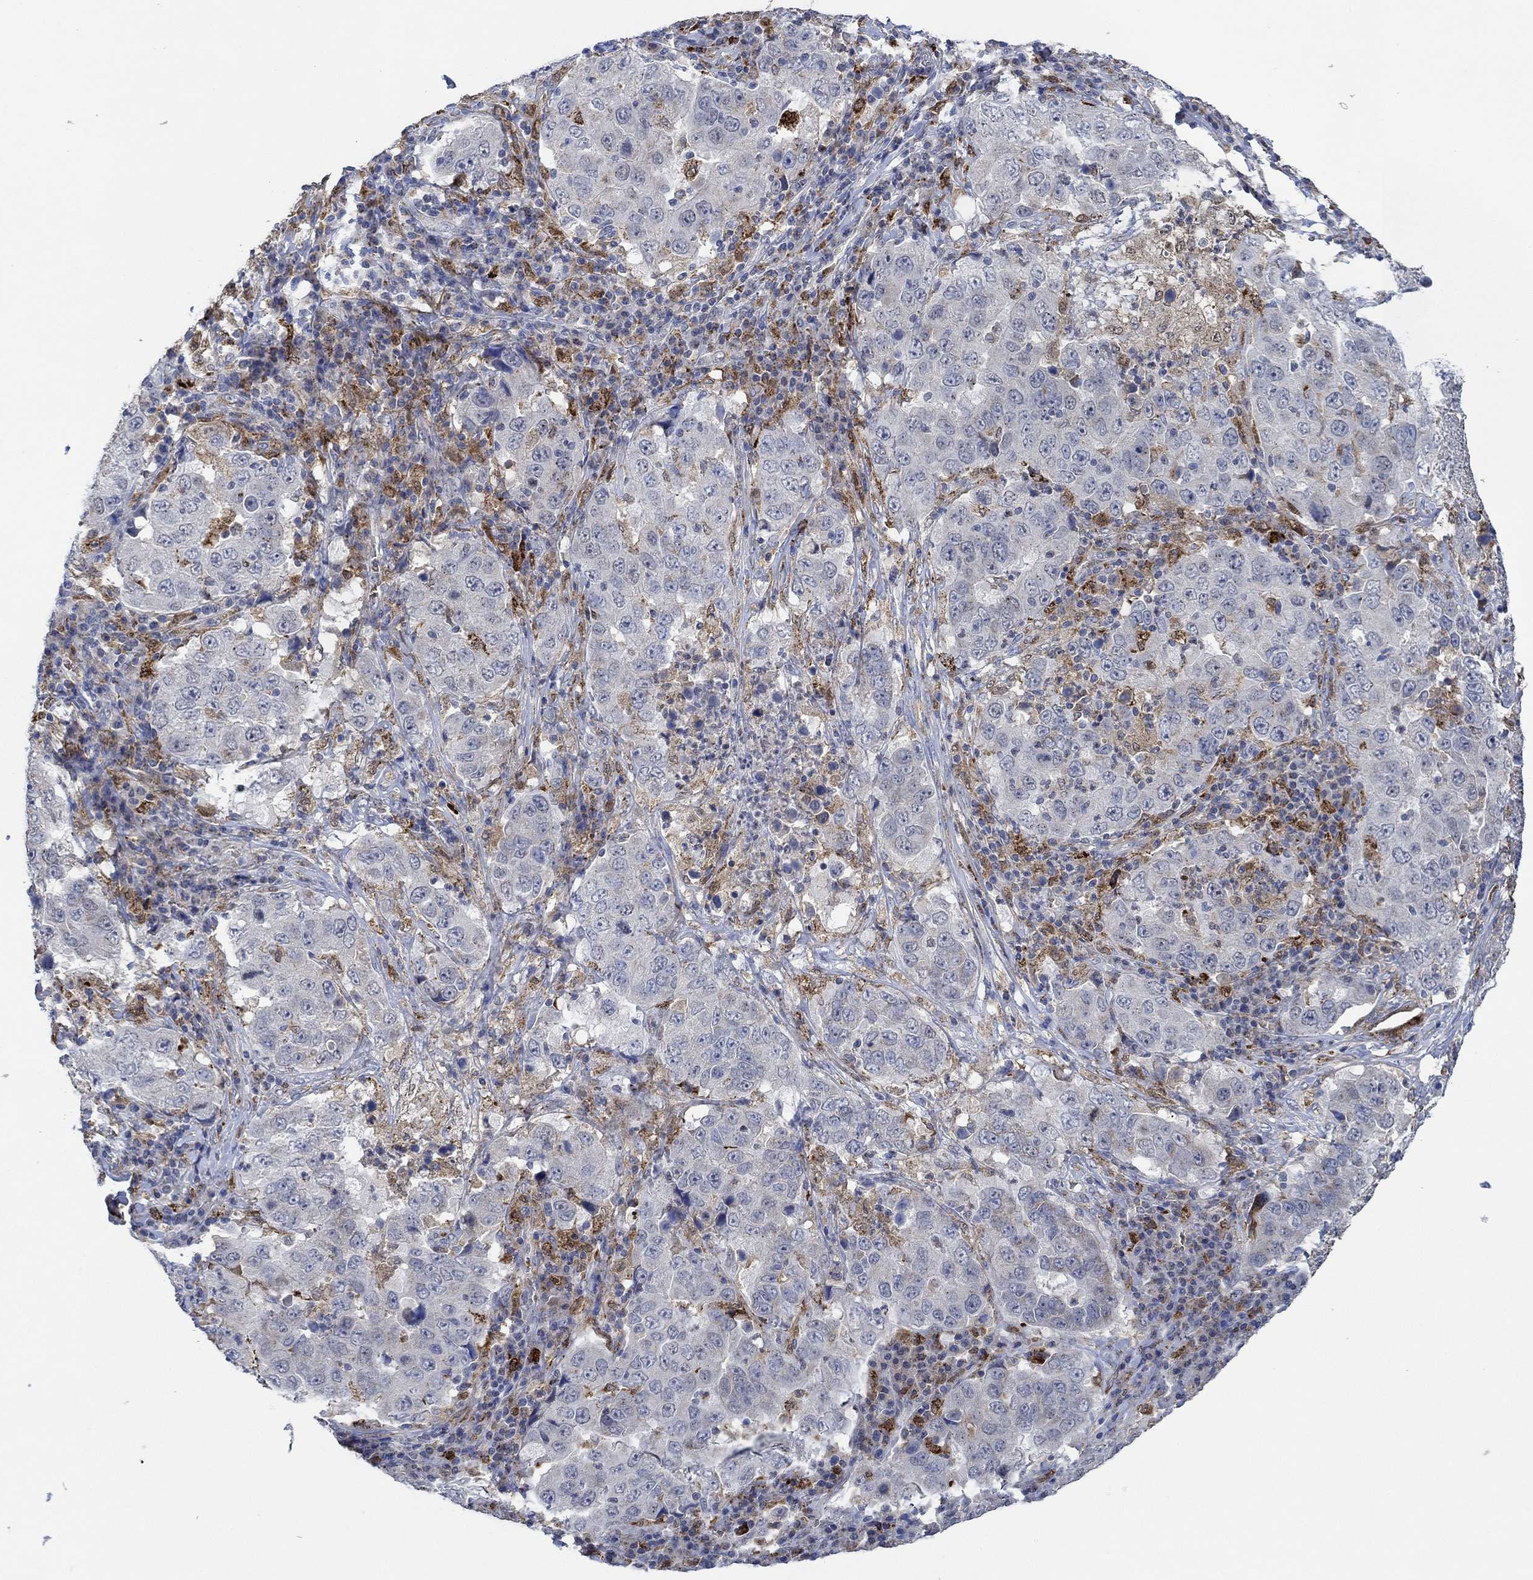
{"staining": {"intensity": "negative", "quantity": "none", "location": "none"}, "tissue": "lung cancer", "cell_type": "Tumor cells", "image_type": "cancer", "snomed": [{"axis": "morphology", "description": "Adenocarcinoma, NOS"}, {"axis": "topography", "description": "Lung"}], "caption": "This is a micrograph of immunohistochemistry (IHC) staining of lung cancer (adenocarcinoma), which shows no expression in tumor cells.", "gene": "MPP1", "patient": {"sex": "male", "age": 73}}